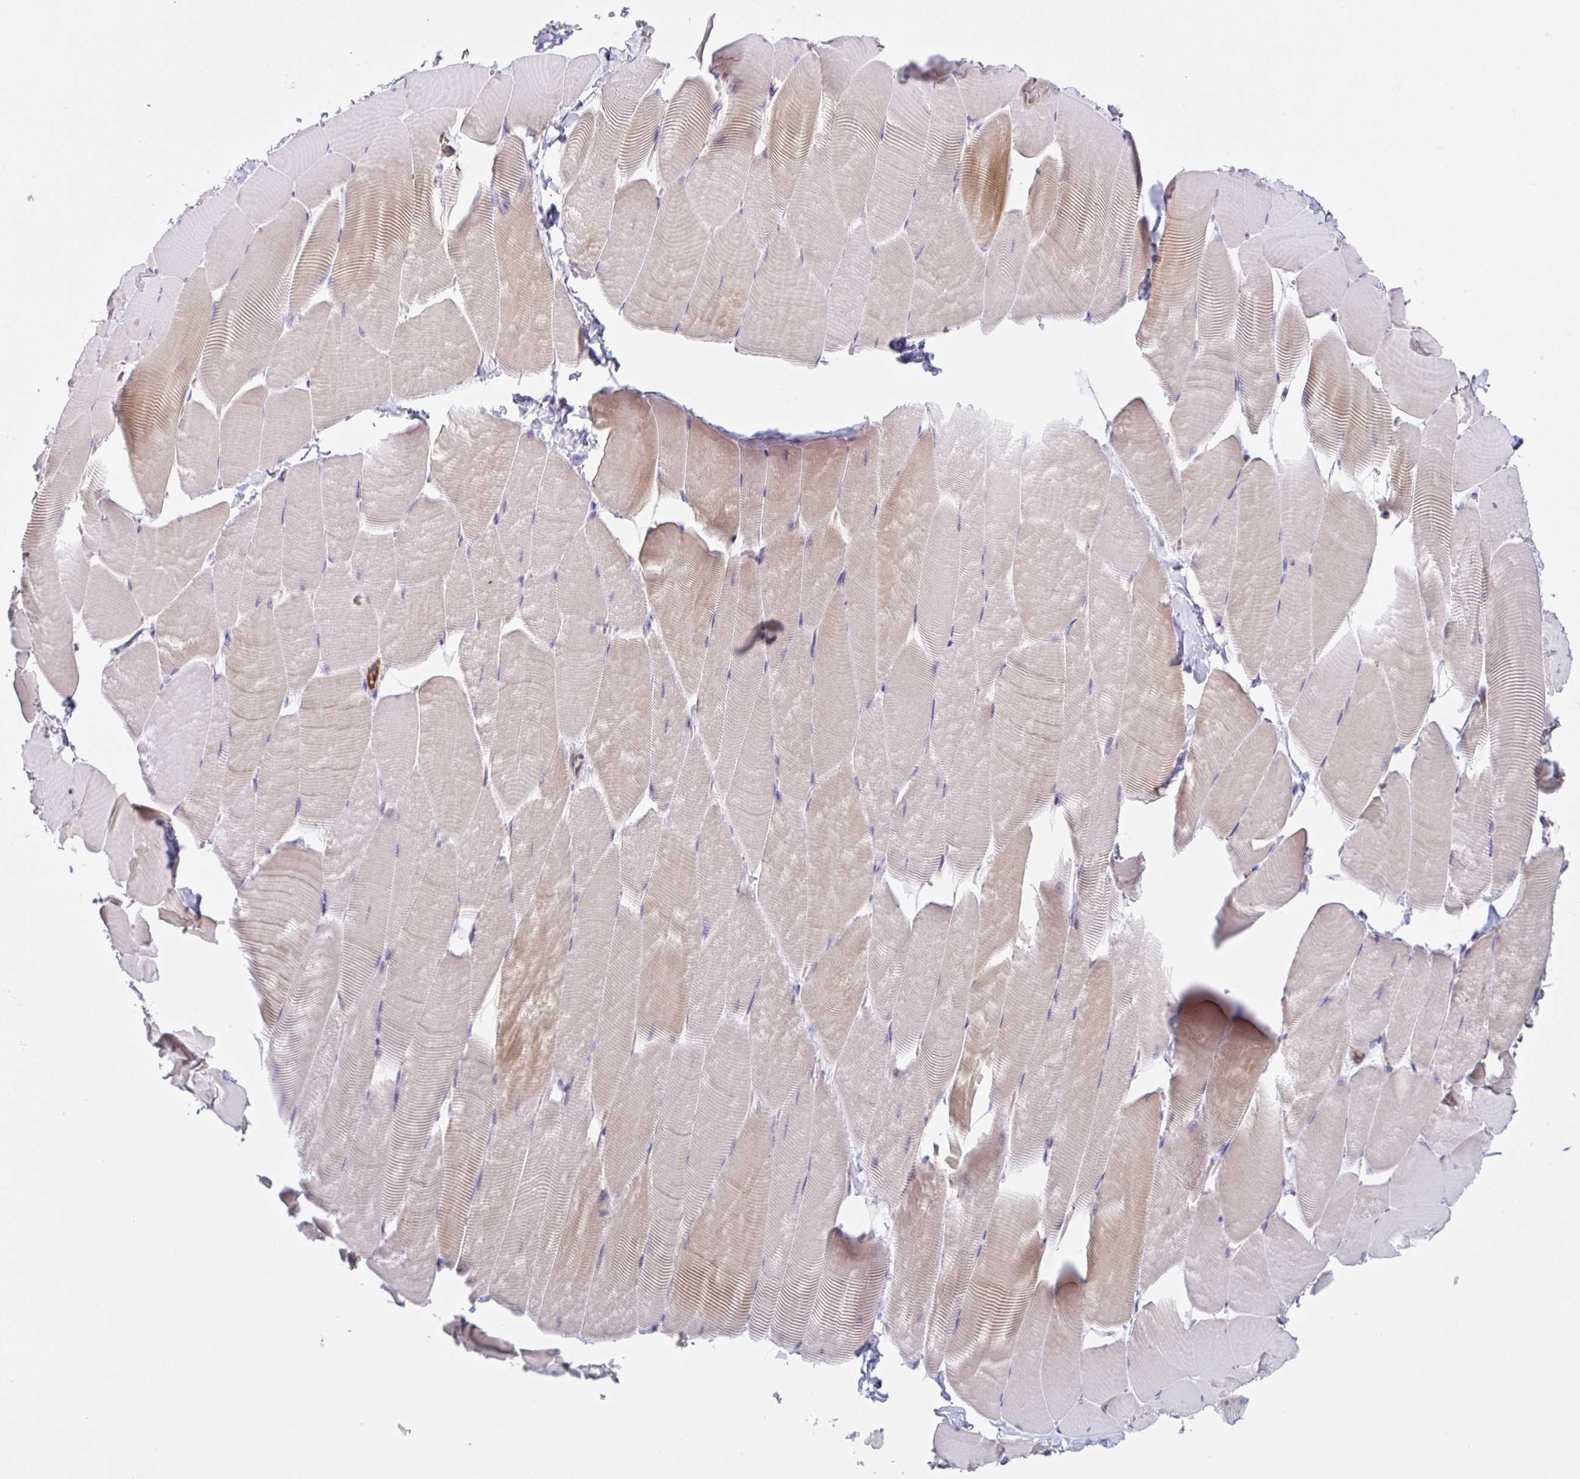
{"staining": {"intensity": "moderate", "quantity": "<25%", "location": "cytoplasmic/membranous"}, "tissue": "skeletal muscle", "cell_type": "Myocytes", "image_type": "normal", "snomed": [{"axis": "morphology", "description": "Normal tissue, NOS"}, {"axis": "topography", "description": "Skeletal muscle"}], "caption": "Human skeletal muscle stained with a brown dye exhibits moderate cytoplasmic/membranous positive expression in approximately <25% of myocytes.", "gene": "EHD4", "patient": {"sex": "male", "age": 25}}